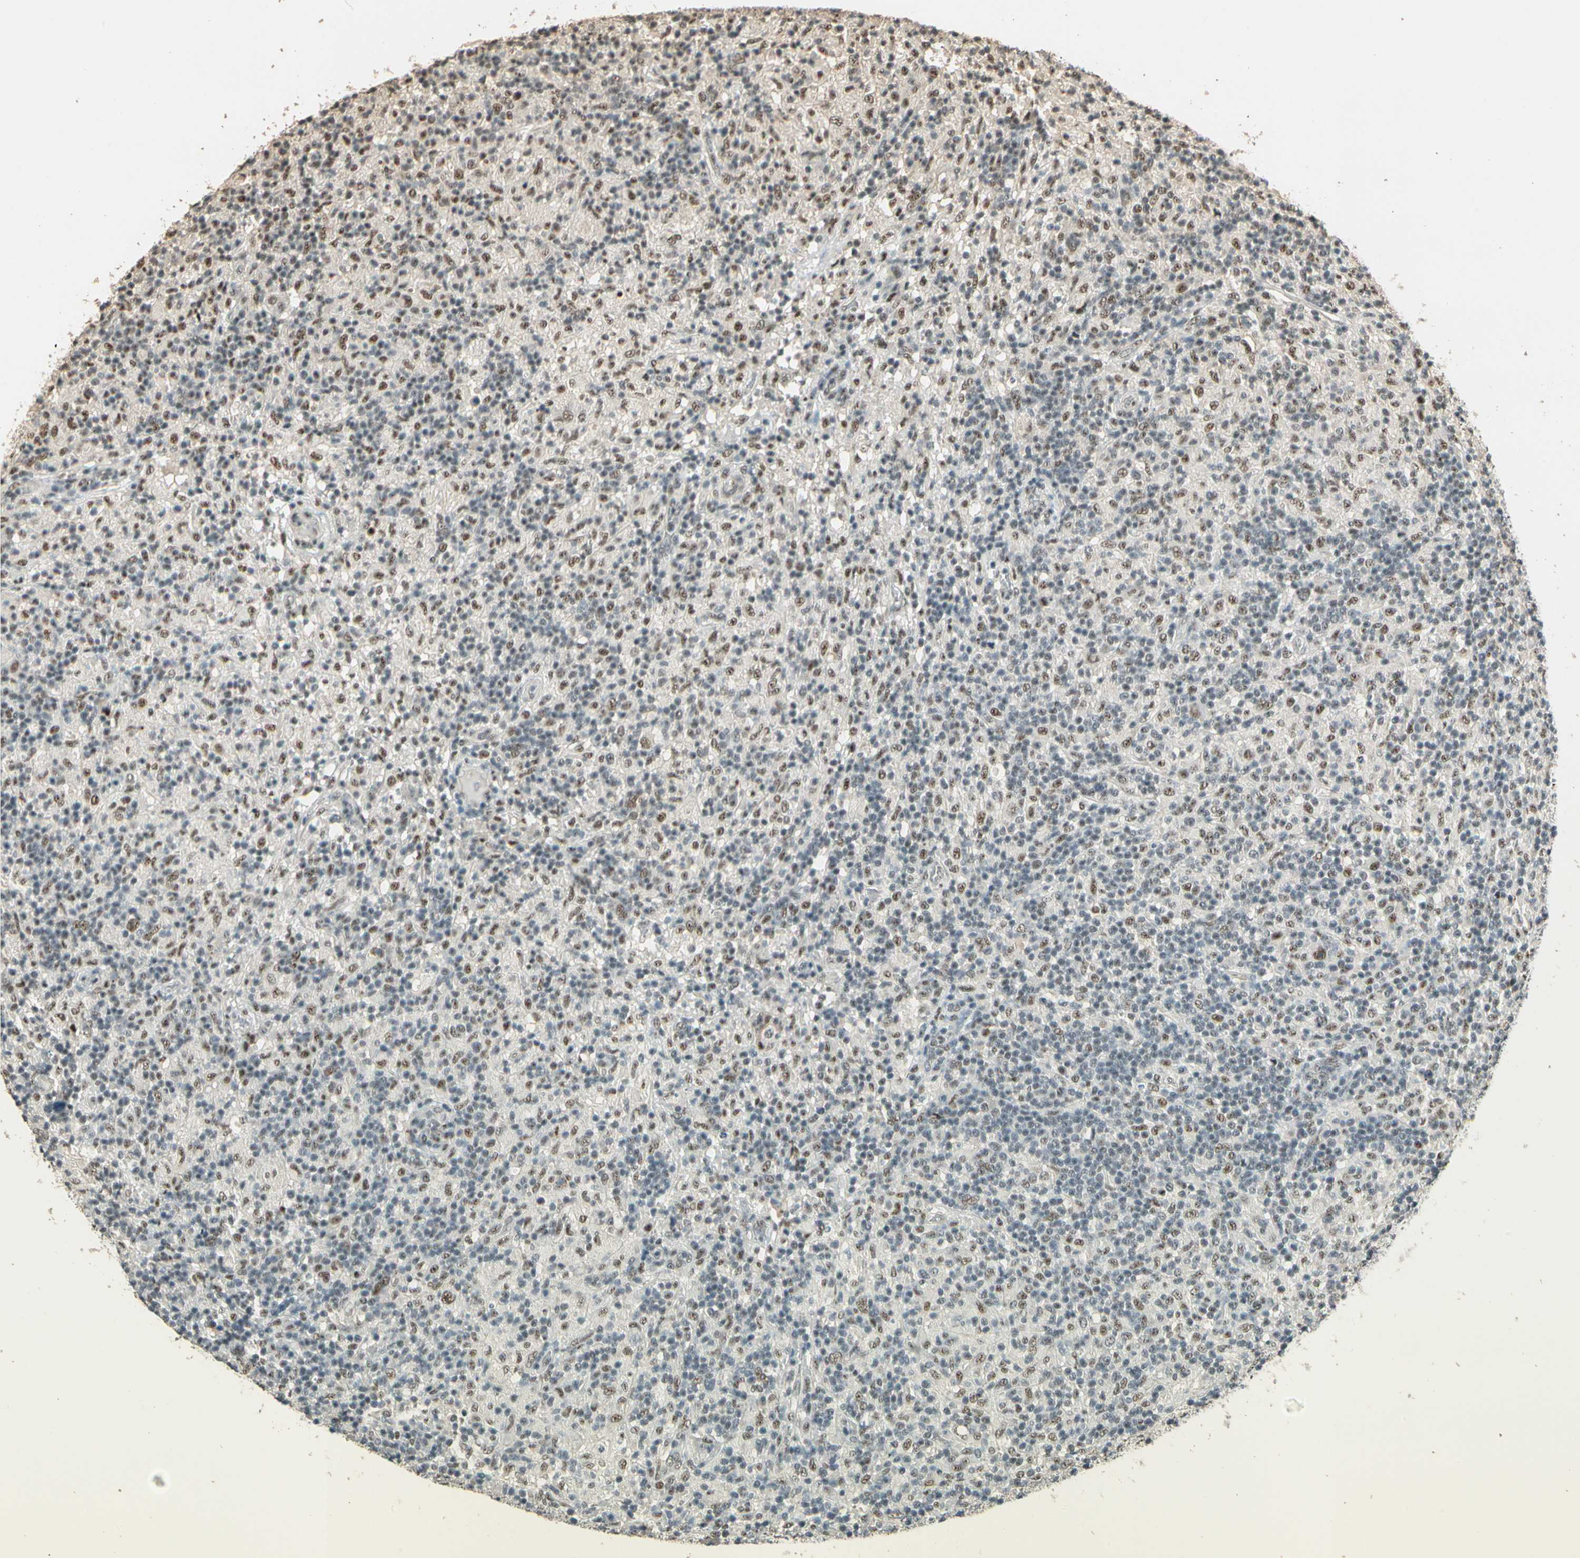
{"staining": {"intensity": "moderate", "quantity": "25%-75%", "location": "nuclear"}, "tissue": "lymphoma", "cell_type": "Tumor cells", "image_type": "cancer", "snomed": [{"axis": "morphology", "description": "Hodgkin's disease, NOS"}, {"axis": "topography", "description": "Lymph node"}], "caption": "The histopathology image displays staining of Hodgkin's disease, revealing moderate nuclear protein positivity (brown color) within tumor cells.", "gene": "RBM25", "patient": {"sex": "male", "age": 70}}